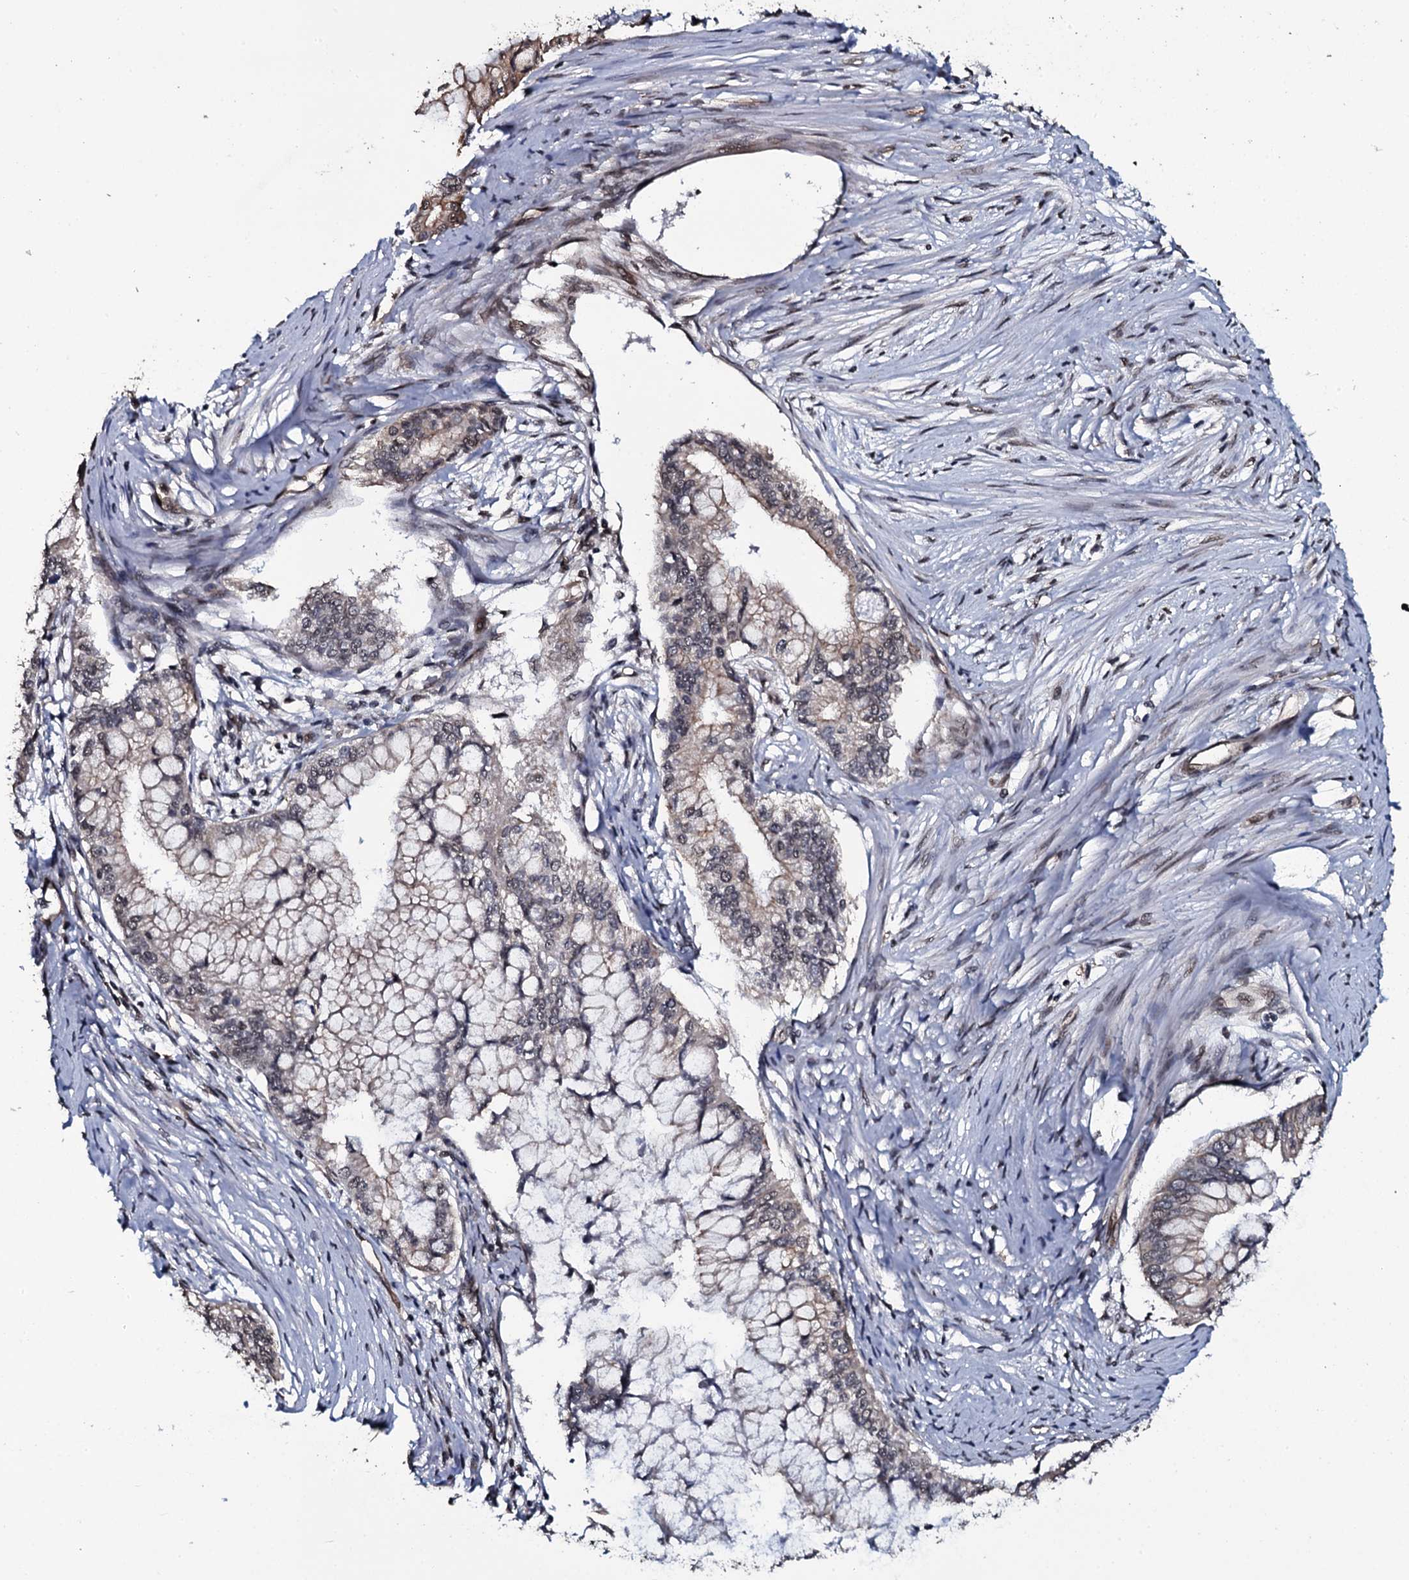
{"staining": {"intensity": "weak", "quantity": "25%-75%", "location": "cytoplasmic/membranous,nuclear"}, "tissue": "pancreatic cancer", "cell_type": "Tumor cells", "image_type": "cancer", "snomed": [{"axis": "morphology", "description": "Adenocarcinoma, NOS"}, {"axis": "topography", "description": "Pancreas"}], "caption": "Pancreatic cancer stained with DAB (3,3'-diaminobenzidine) IHC exhibits low levels of weak cytoplasmic/membranous and nuclear staining in about 25%-75% of tumor cells. (DAB (3,3'-diaminobenzidine) IHC with brightfield microscopy, high magnification).", "gene": "SH2D4B", "patient": {"sex": "male", "age": 46}}